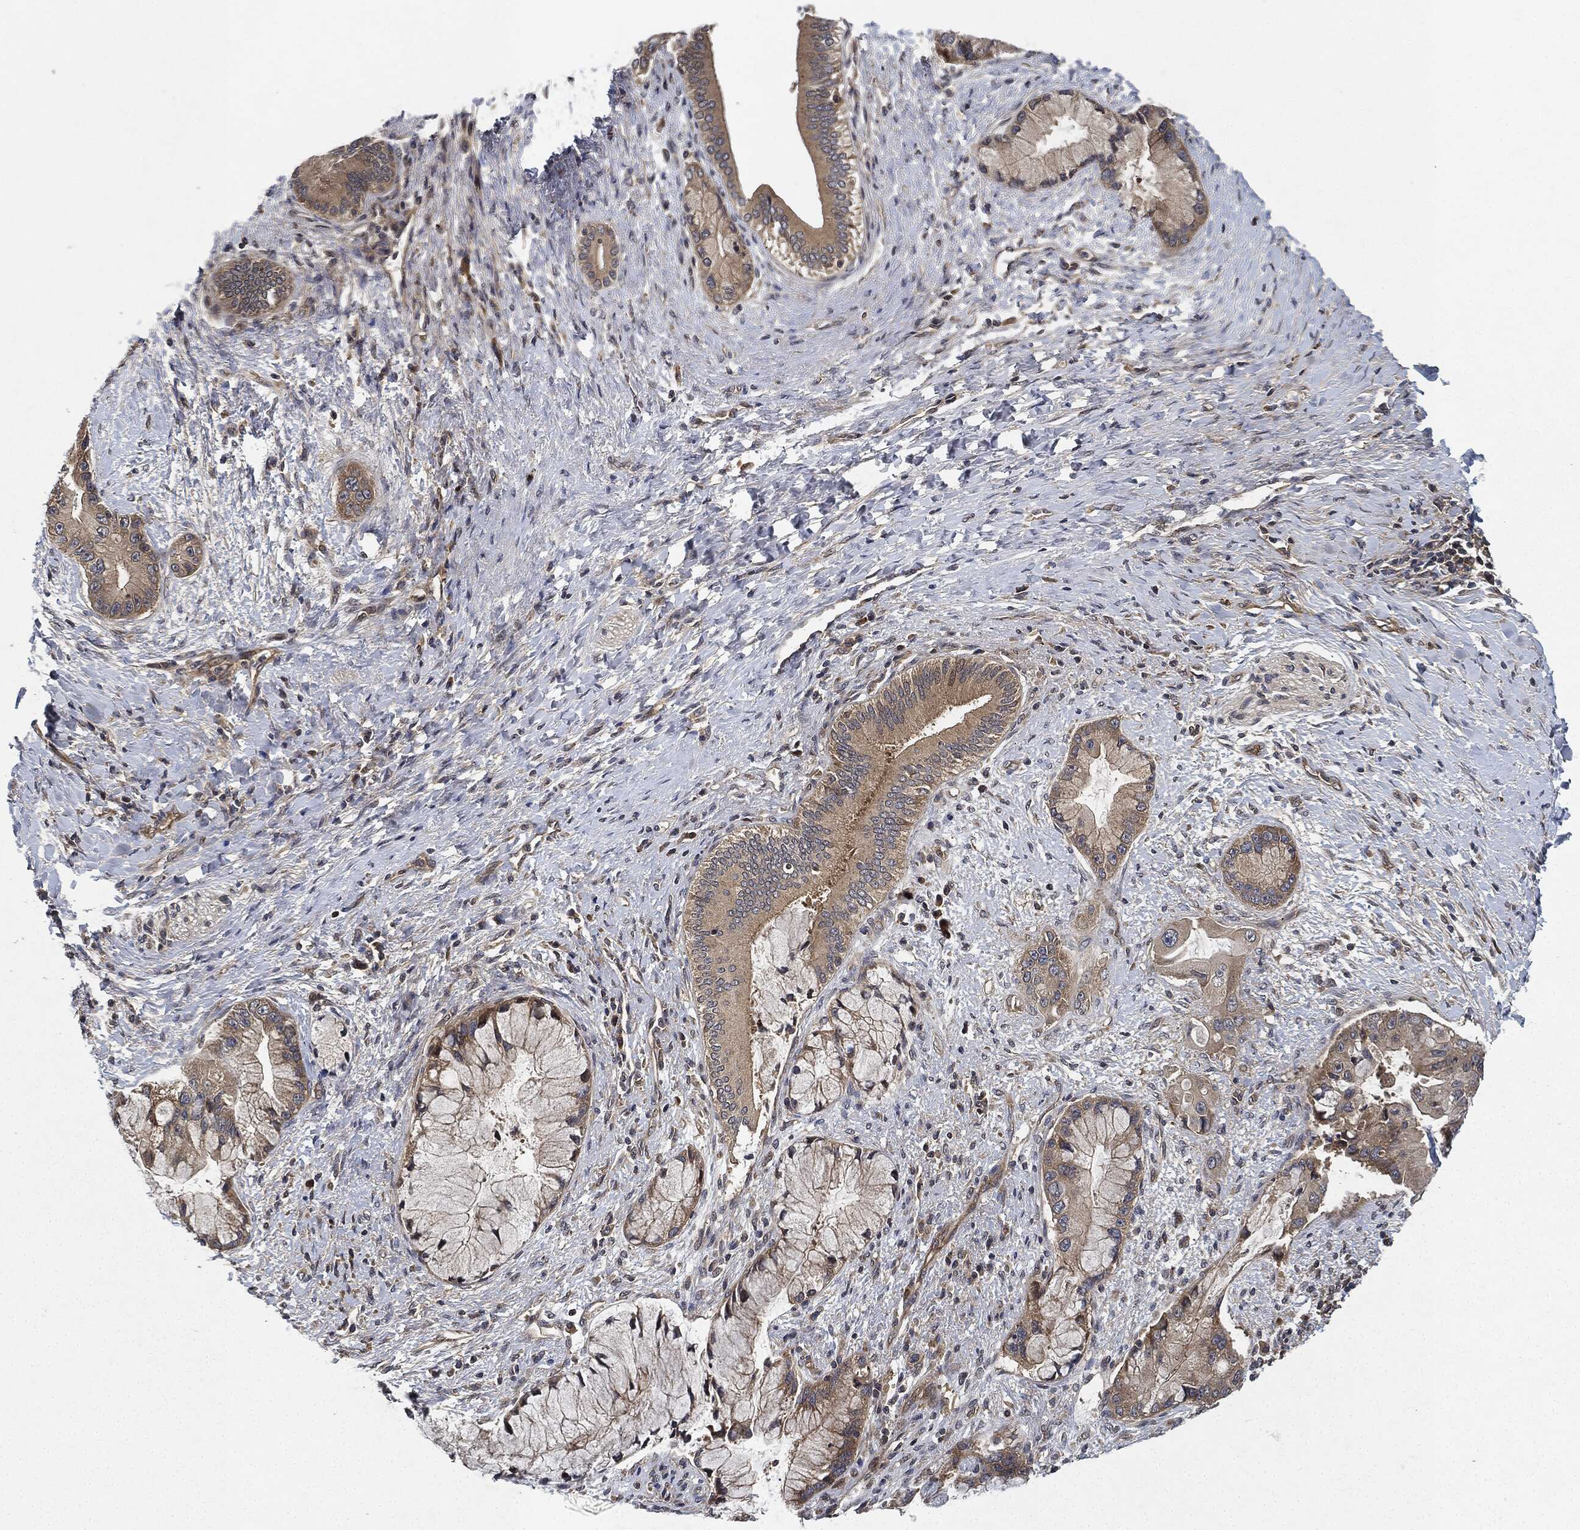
{"staining": {"intensity": "weak", "quantity": "25%-75%", "location": "cytoplasmic/membranous"}, "tissue": "liver cancer", "cell_type": "Tumor cells", "image_type": "cancer", "snomed": [{"axis": "morphology", "description": "Normal tissue, NOS"}, {"axis": "morphology", "description": "Cholangiocarcinoma"}, {"axis": "topography", "description": "Liver"}, {"axis": "topography", "description": "Peripheral nerve tissue"}], "caption": "This image displays cholangiocarcinoma (liver) stained with immunohistochemistry to label a protein in brown. The cytoplasmic/membranous of tumor cells show weak positivity for the protein. Nuclei are counter-stained blue.", "gene": "MLST8", "patient": {"sex": "male", "age": 50}}